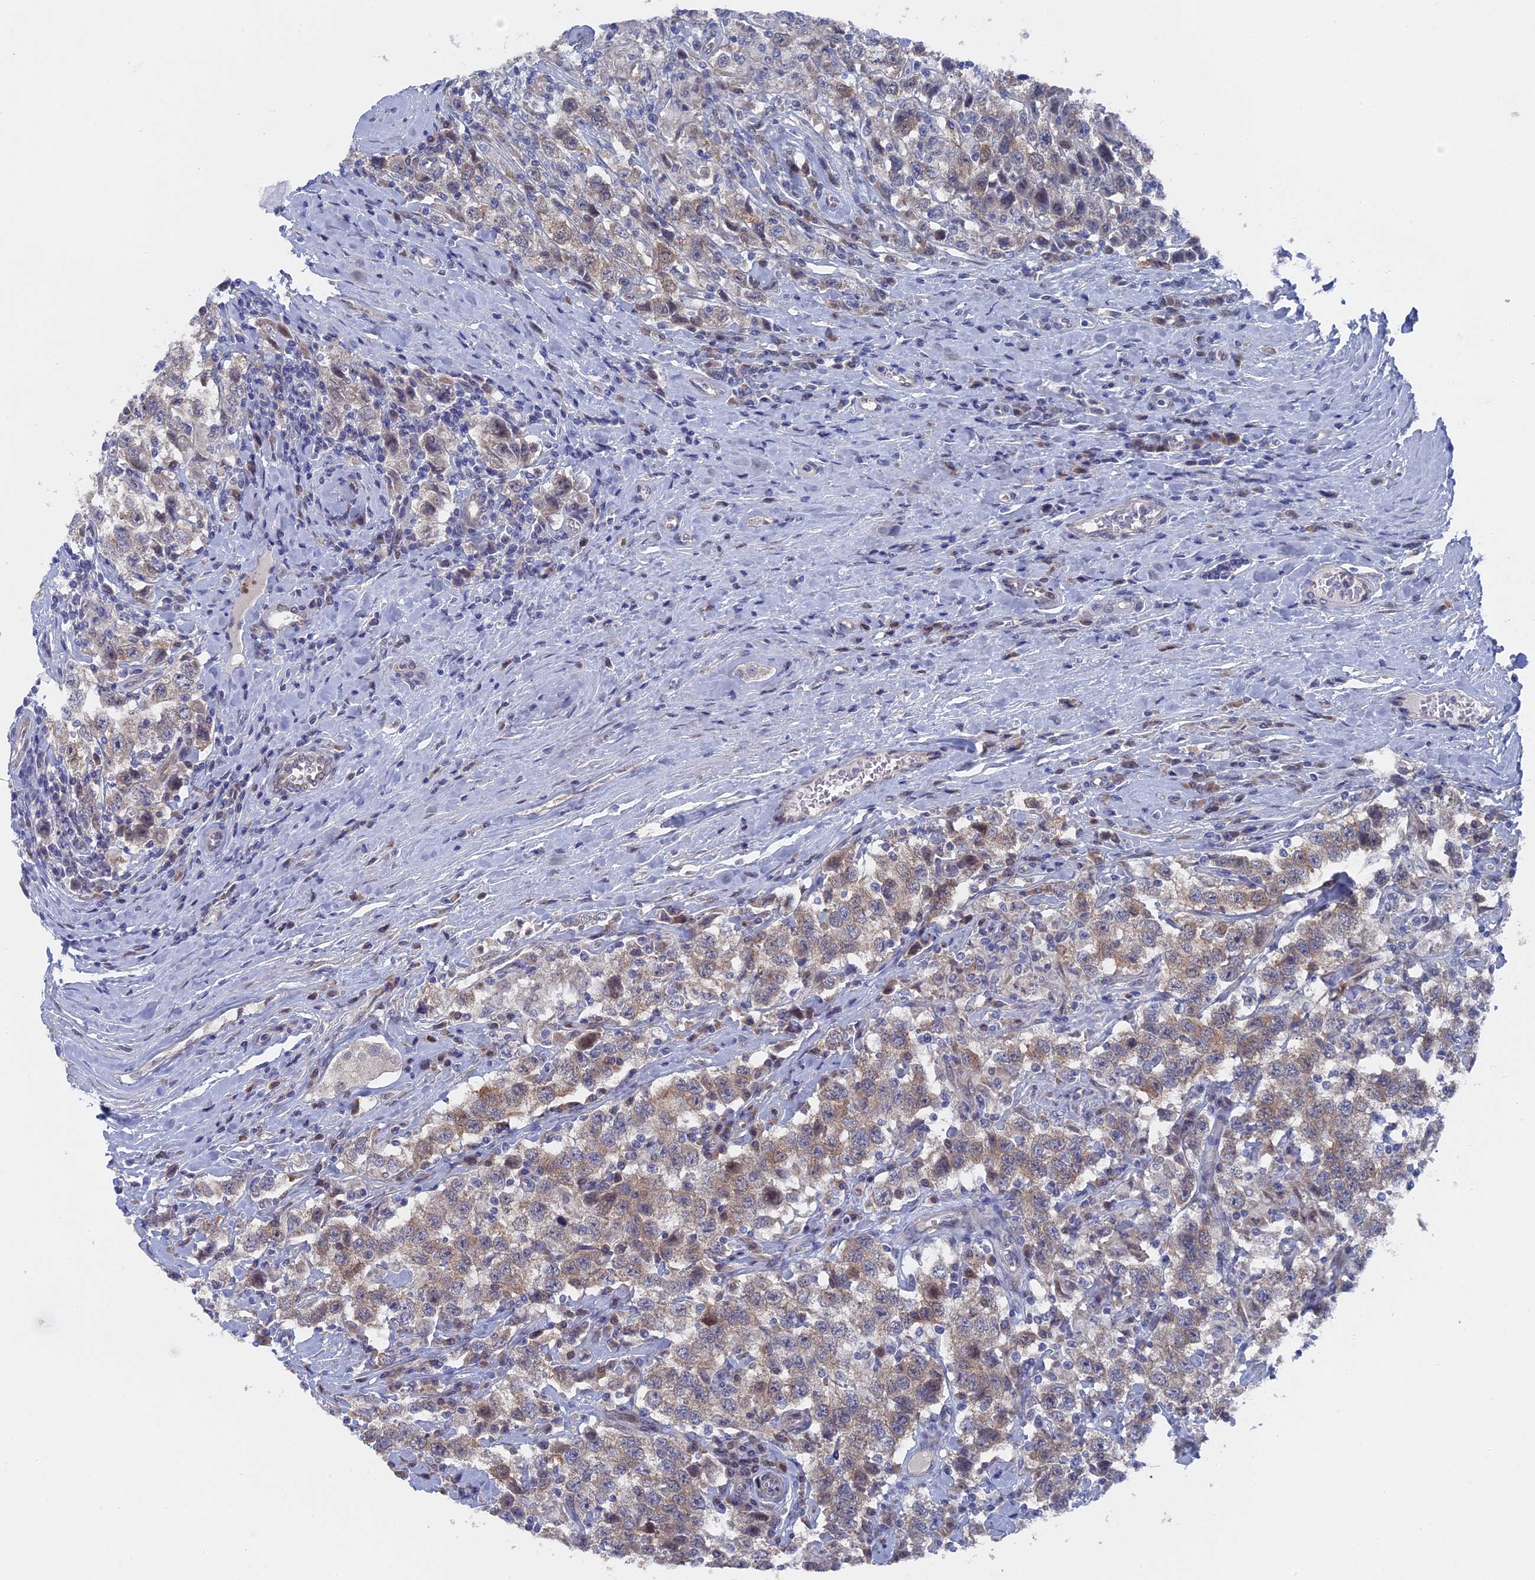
{"staining": {"intensity": "weak", "quantity": "25%-75%", "location": "cytoplasmic/membranous"}, "tissue": "testis cancer", "cell_type": "Tumor cells", "image_type": "cancer", "snomed": [{"axis": "morphology", "description": "Seminoma, NOS"}, {"axis": "topography", "description": "Testis"}], "caption": "Testis cancer tissue demonstrates weak cytoplasmic/membranous staining in about 25%-75% of tumor cells The staining is performed using DAB (3,3'-diaminobenzidine) brown chromogen to label protein expression. The nuclei are counter-stained blue using hematoxylin.", "gene": "TMEM161A", "patient": {"sex": "male", "age": 41}}